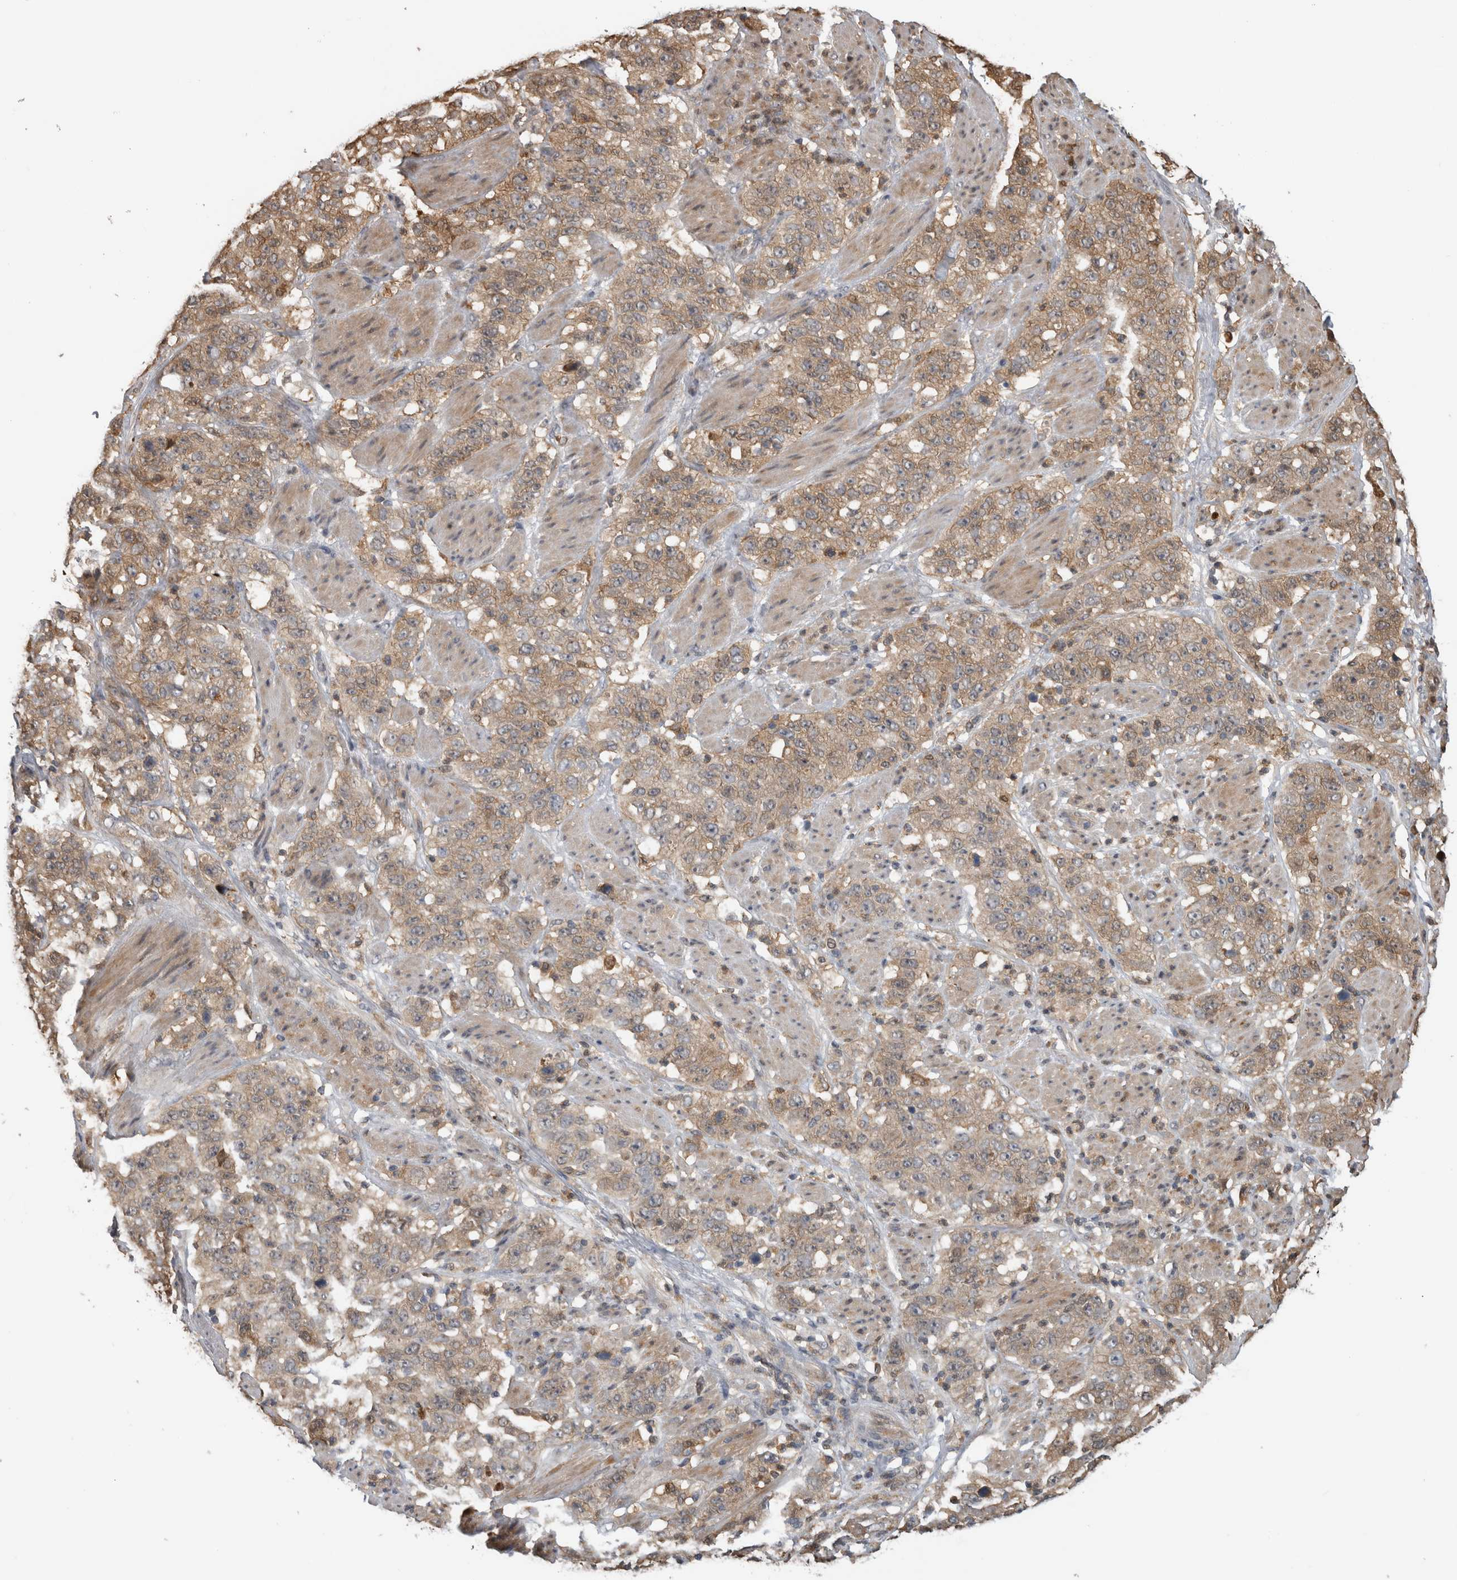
{"staining": {"intensity": "weak", "quantity": ">75%", "location": "cytoplasmic/membranous"}, "tissue": "stomach cancer", "cell_type": "Tumor cells", "image_type": "cancer", "snomed": [{"axis": "morphology", "description": "Adenocarcinoma, NOS"}, {"axis": "topography", "description": "Stomach"}], "caption": "This is an image of immunohistochemistry (IHC) staining of stomach cancer (adenocarcinoma), which shows weak positivity in the cytoplasmic/membranous of tumor cells.", "gene": "USH1G", "patient": {"sex": "male", "age": 48}}